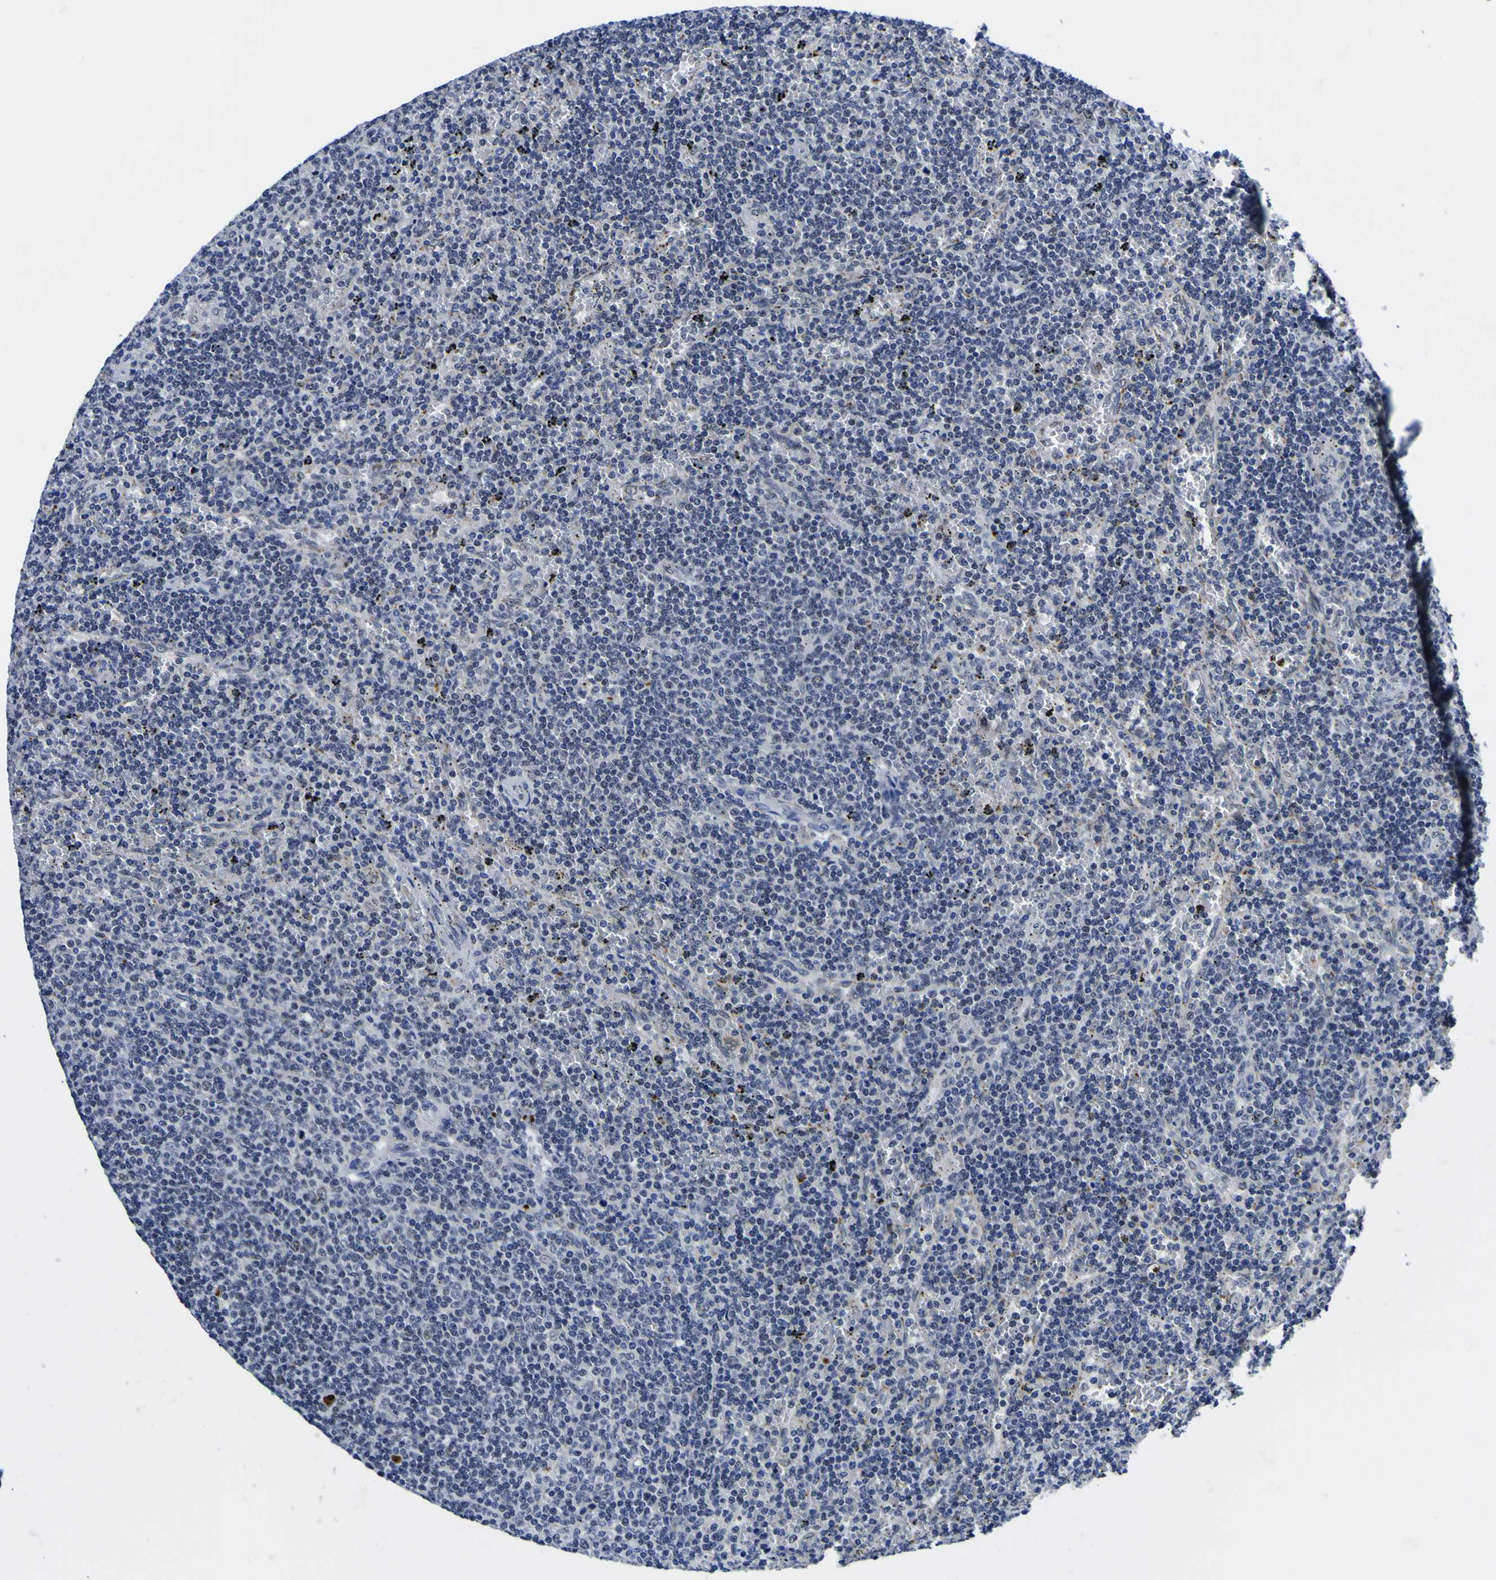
{"staining": {"intensity": "negative", "quantity": "none", "location": "none"}, "tissue": "lymphoma", "cell_type": "Tumor cells", "image_type": "cancer", "snomed": [{"axis": "morphology", "description": "Malignant lymphoma, non-Hodgkin's type, Low grade"}, {"axis": "topography", "description": "Spleen"}], "caption": "Immunohistochemical staining of malignant lymphoma, non-Hodgkin's type (low-grade) reveals no significant positivity in tumor cells.", "gene": "IGFLR1", "patient": {"sex": "female", "age": 50}}